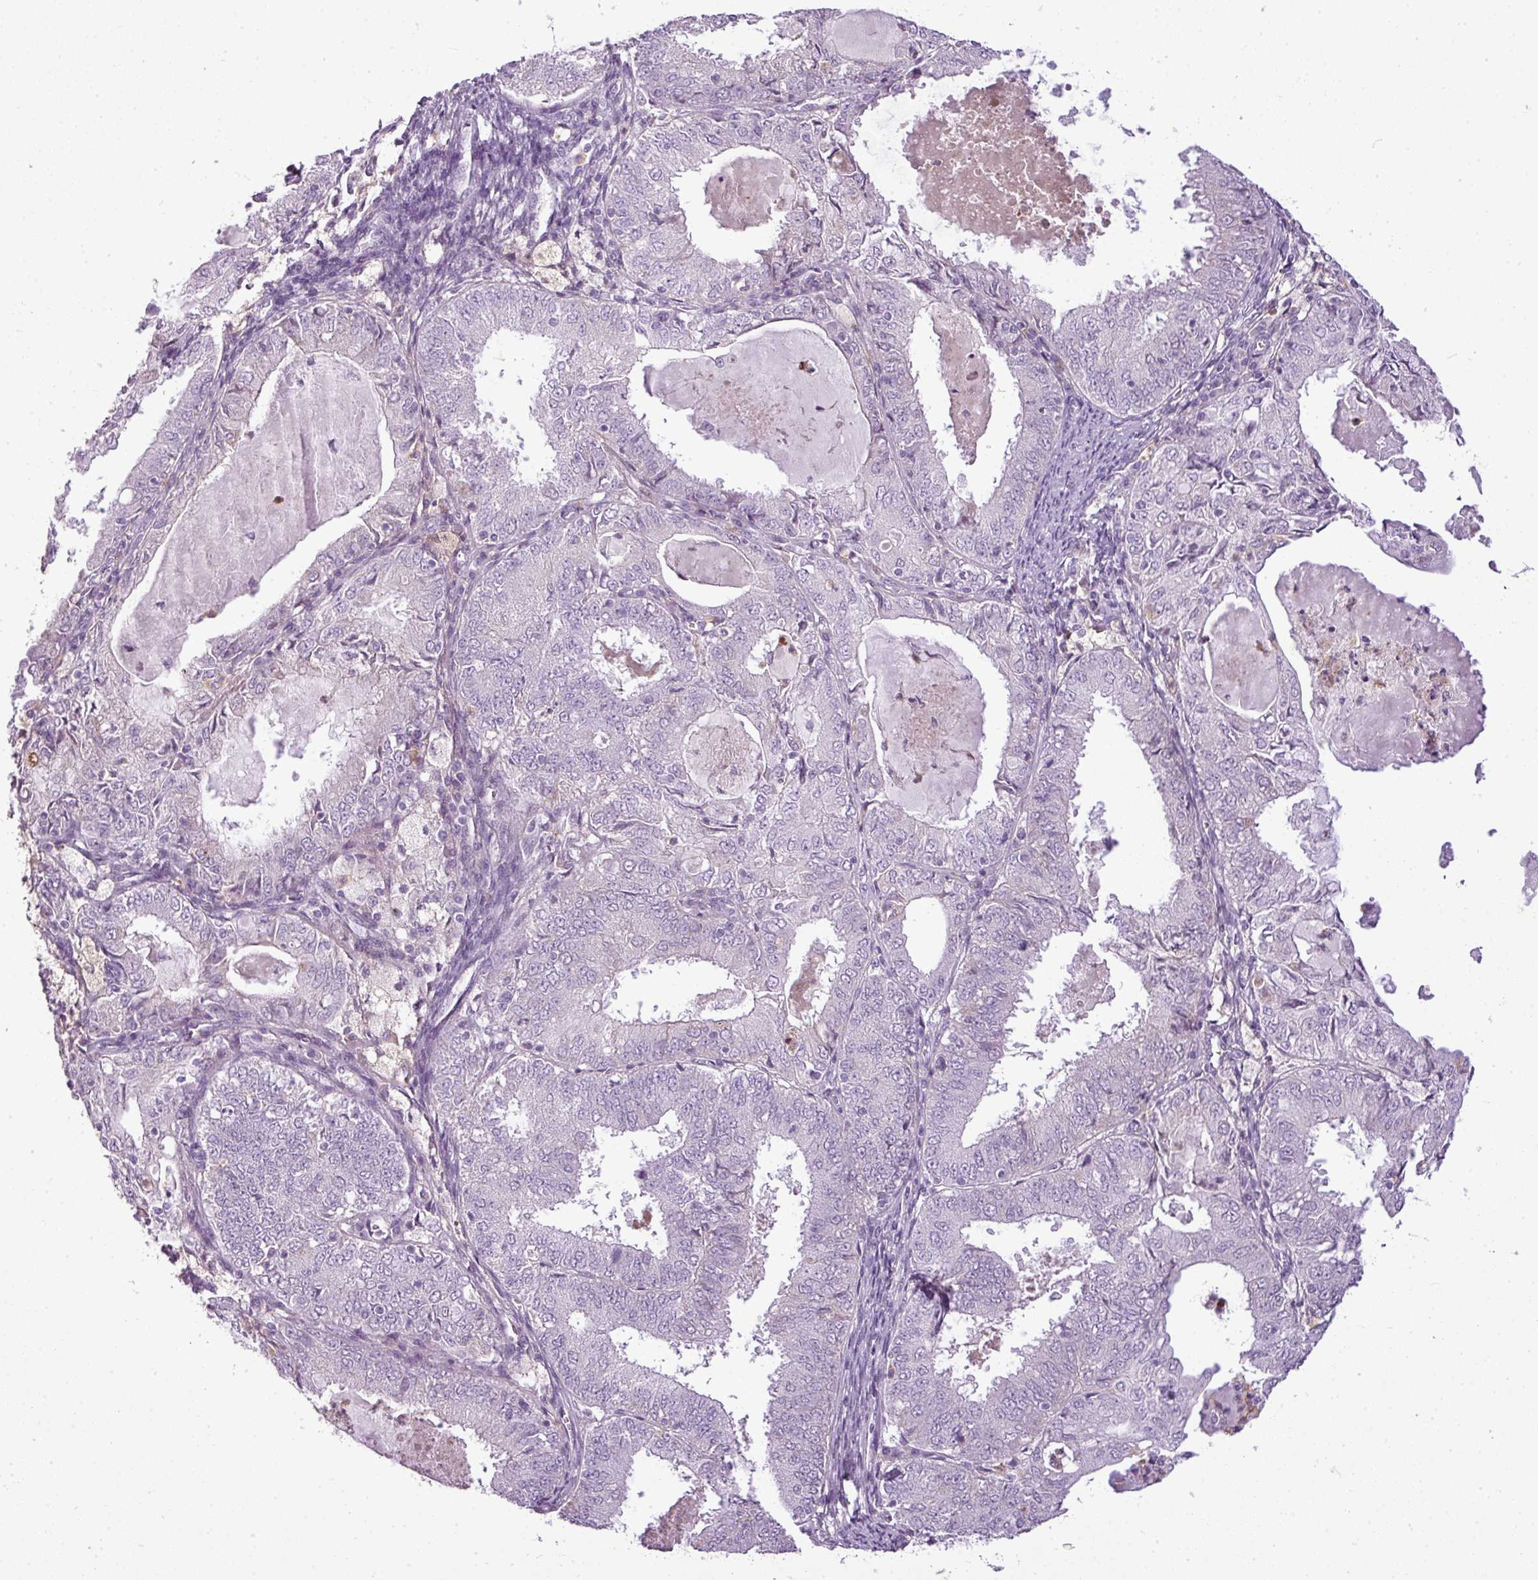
{"staining": {"intensity": "negative", "quantity": "none", "location": "none"}, "tissue": "endometrial cancer", "cell_type": "Tumor cells", "image_type": "cancer", "snomed": [{"axis": "morphology", "description": "Adenocarcinoma, NOS"}, {"axis": "topography", "description": "Endometrium"}], "caption": "The photomicrograph reveals no significant positivity in tumor cells of endometrial cancer.", "gene": "C4B", "patient": {"sex": "female", "age": 57}}